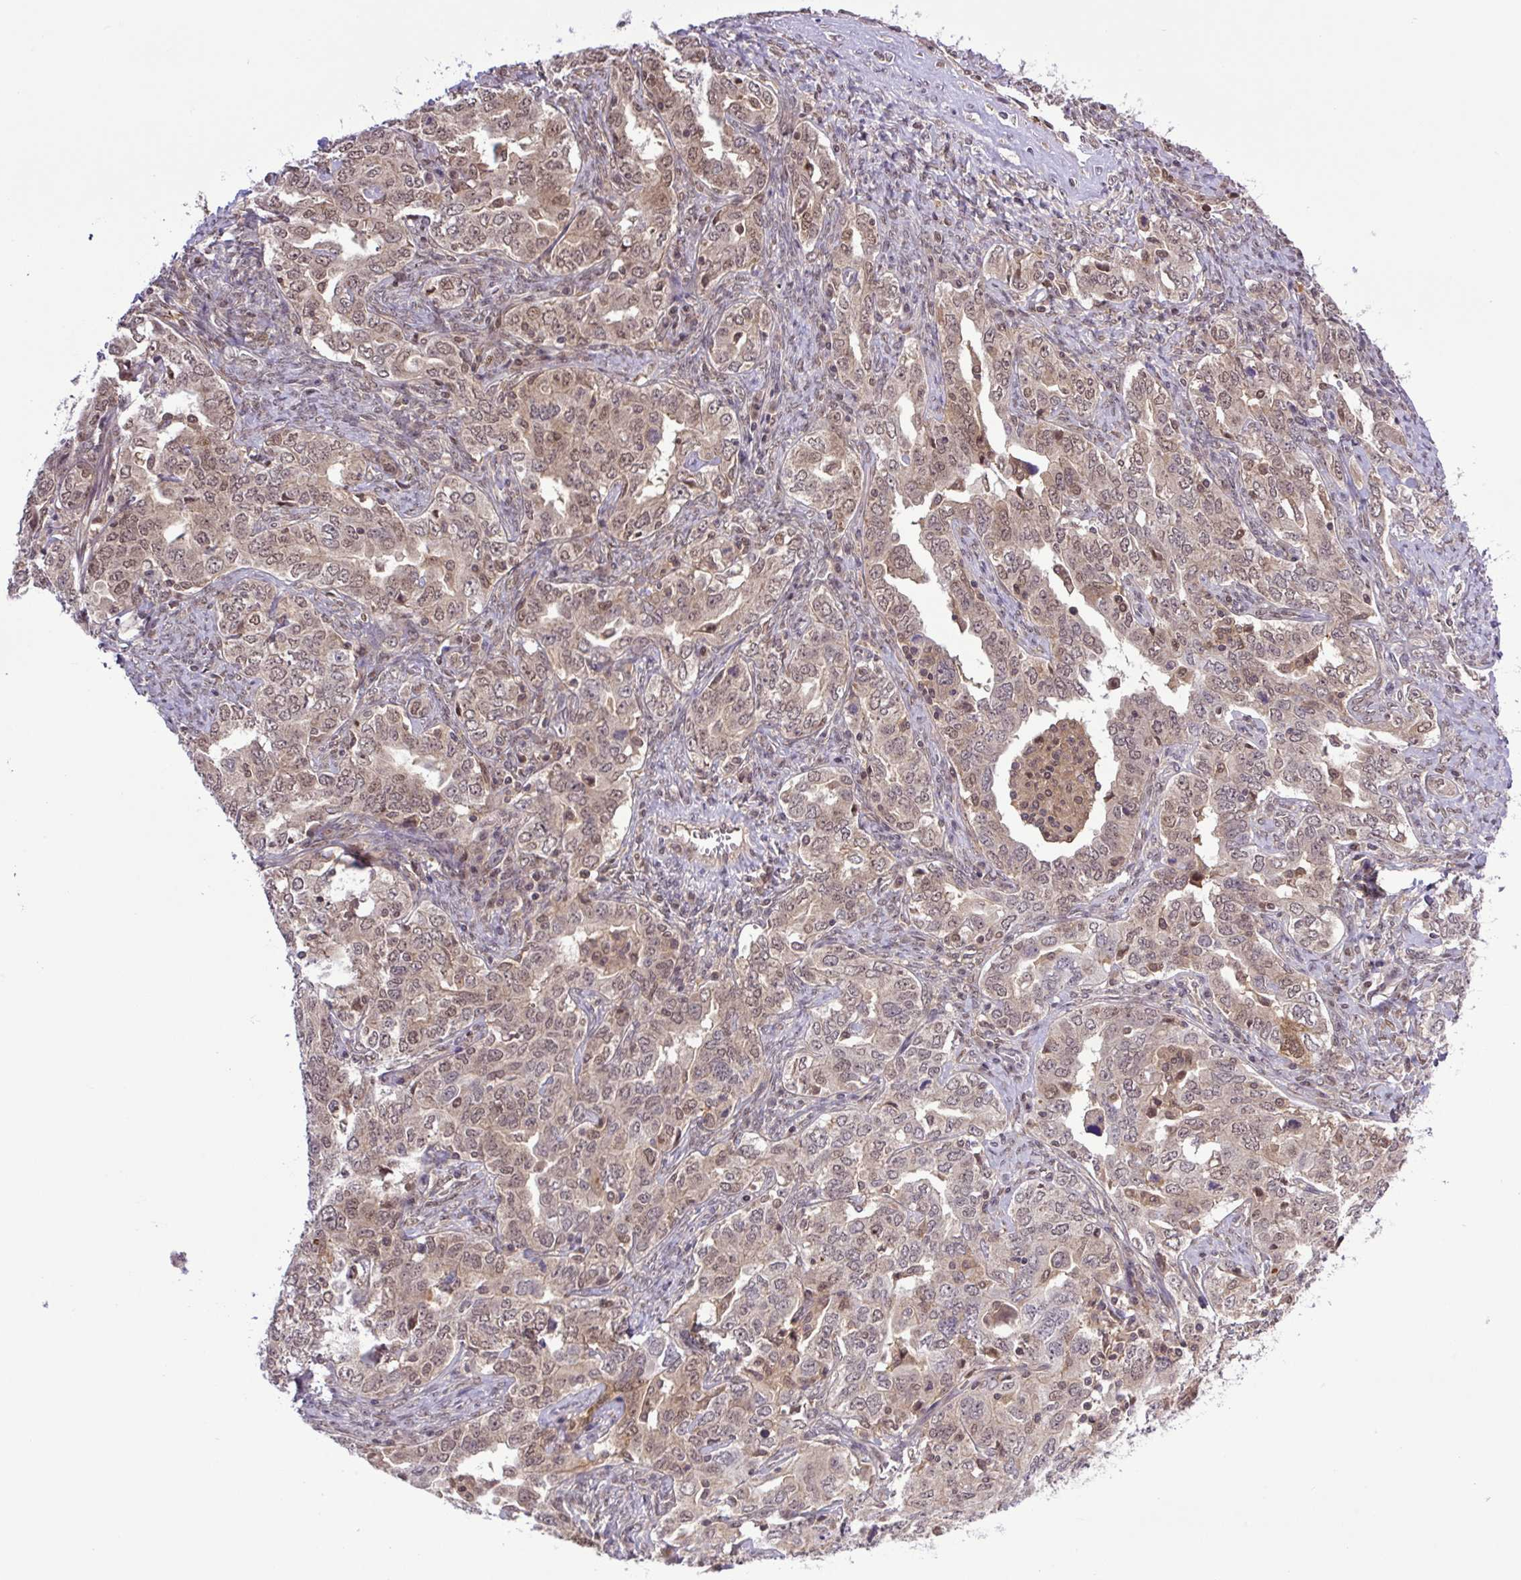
{"staining": {"intensity": "moderate", "quantity": "25%-75%", "location": "nuclear"}, "tissue": "ovarian cancer", "cell_type": "Tumor cells", "image_type": "cancer", "snomed": [{"axis": "morphology", "description": "Carcinoma, endometroid"}, {"axis": "topography", "description": "Ovary"}], "caption": "Protein staining by IHC exhibits moderate nuclear staining in approximately 25%-75% of tumor cells in ovarian cancer.", "gene": "SGTA", "patient": {"sex": "female", "age": 62}}